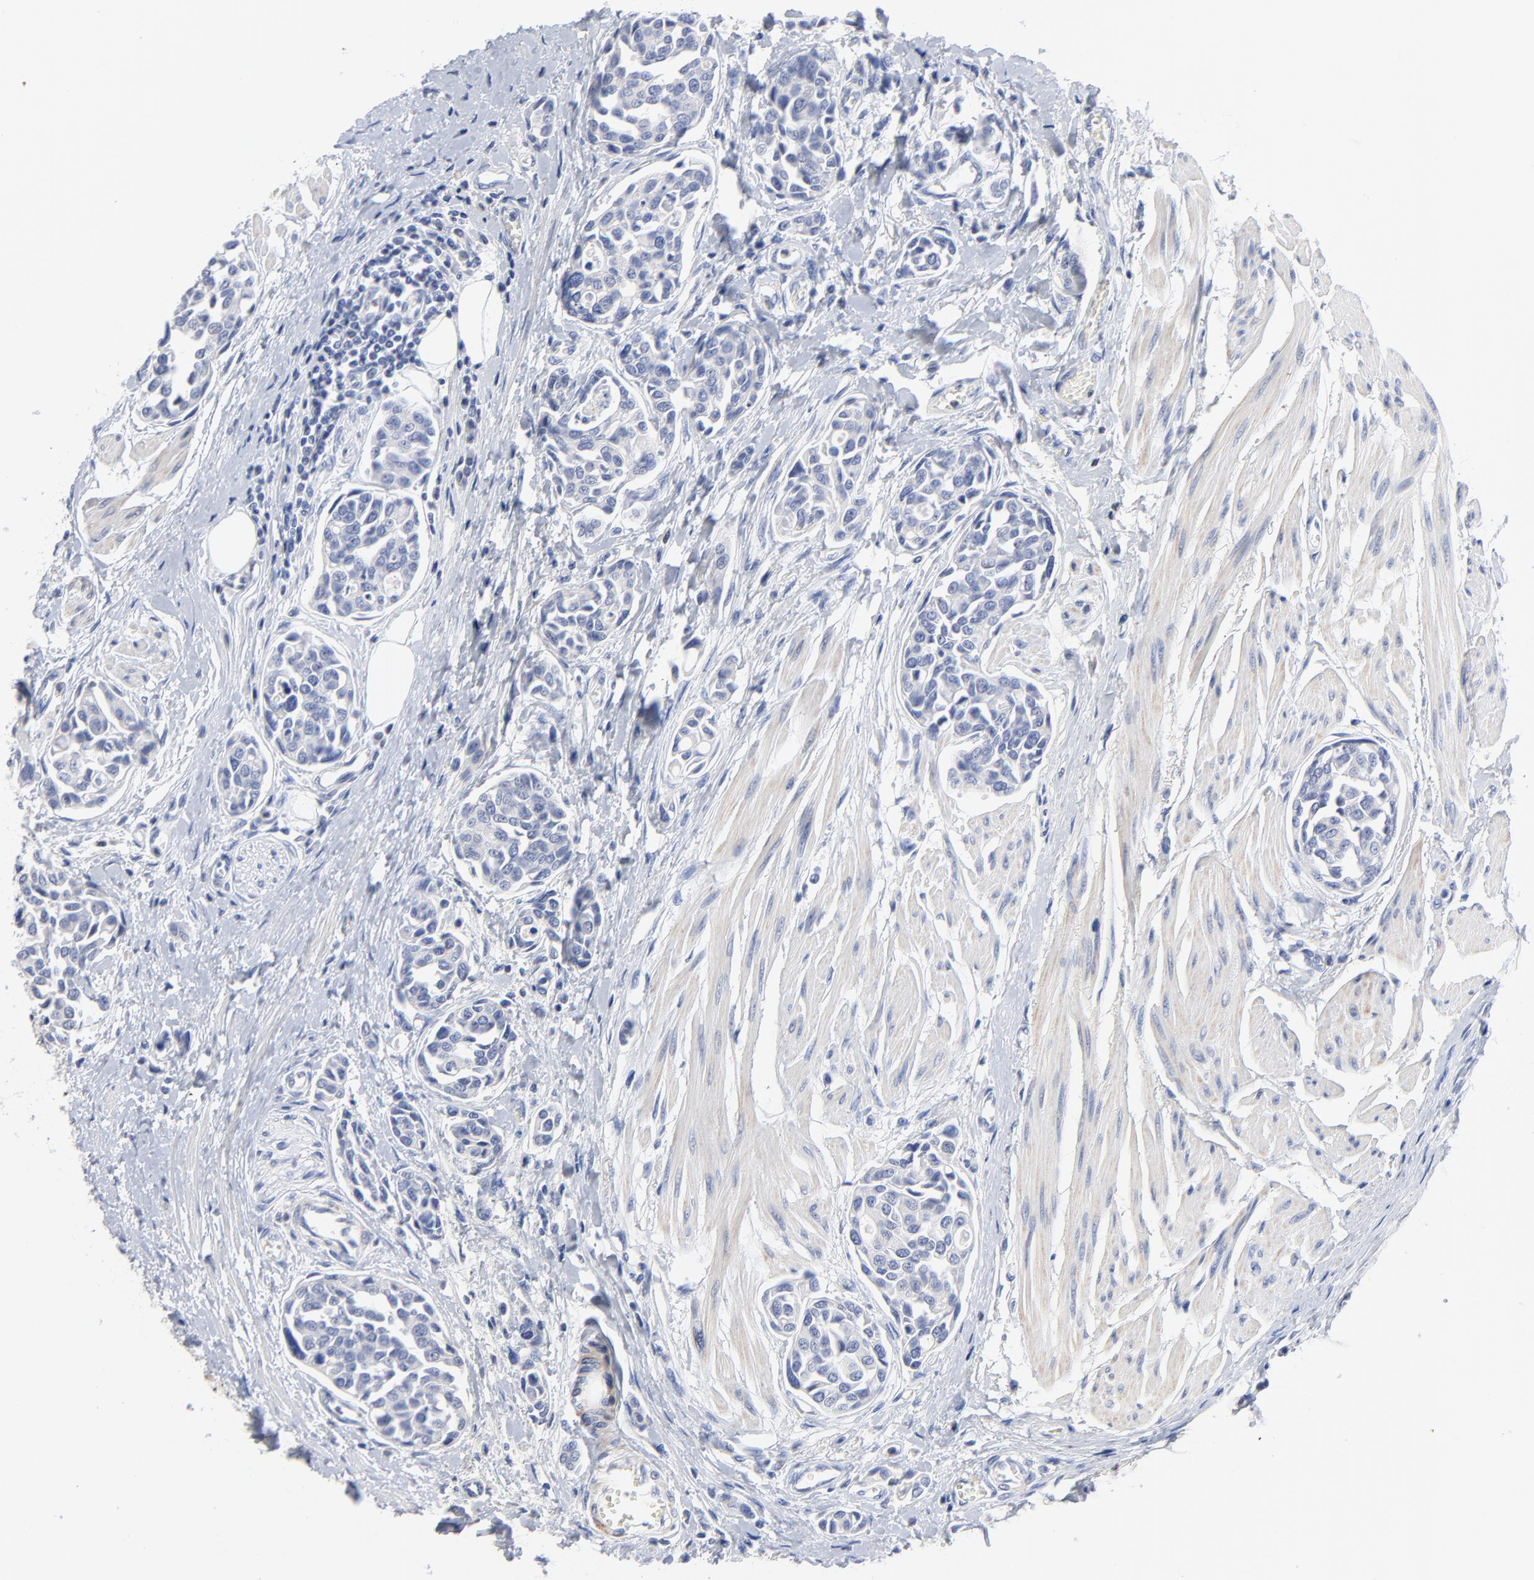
{"staining": {"intensity": "negative", "quantity": "none", "location": "none"}, "tissue": "urothelial cancer", "cell_type": "Tumor cells", "image_type": "cancer", "snomed": [{"axis": "morphology", "description": "Urothelial carcinoma, High grade"}, {"axis": "topography", "description": "Urinary bladder"}], "caption": "DAB (3,3'-diaminobenzidine) immunohistochemical staining of human urothelial cancer displays no significant expression in tumor cells. (Immunohistochemistry, brightfield microscopy, high magnification).", "gene": "AADAC", "patient": {"sex": "male", "age": 78}}